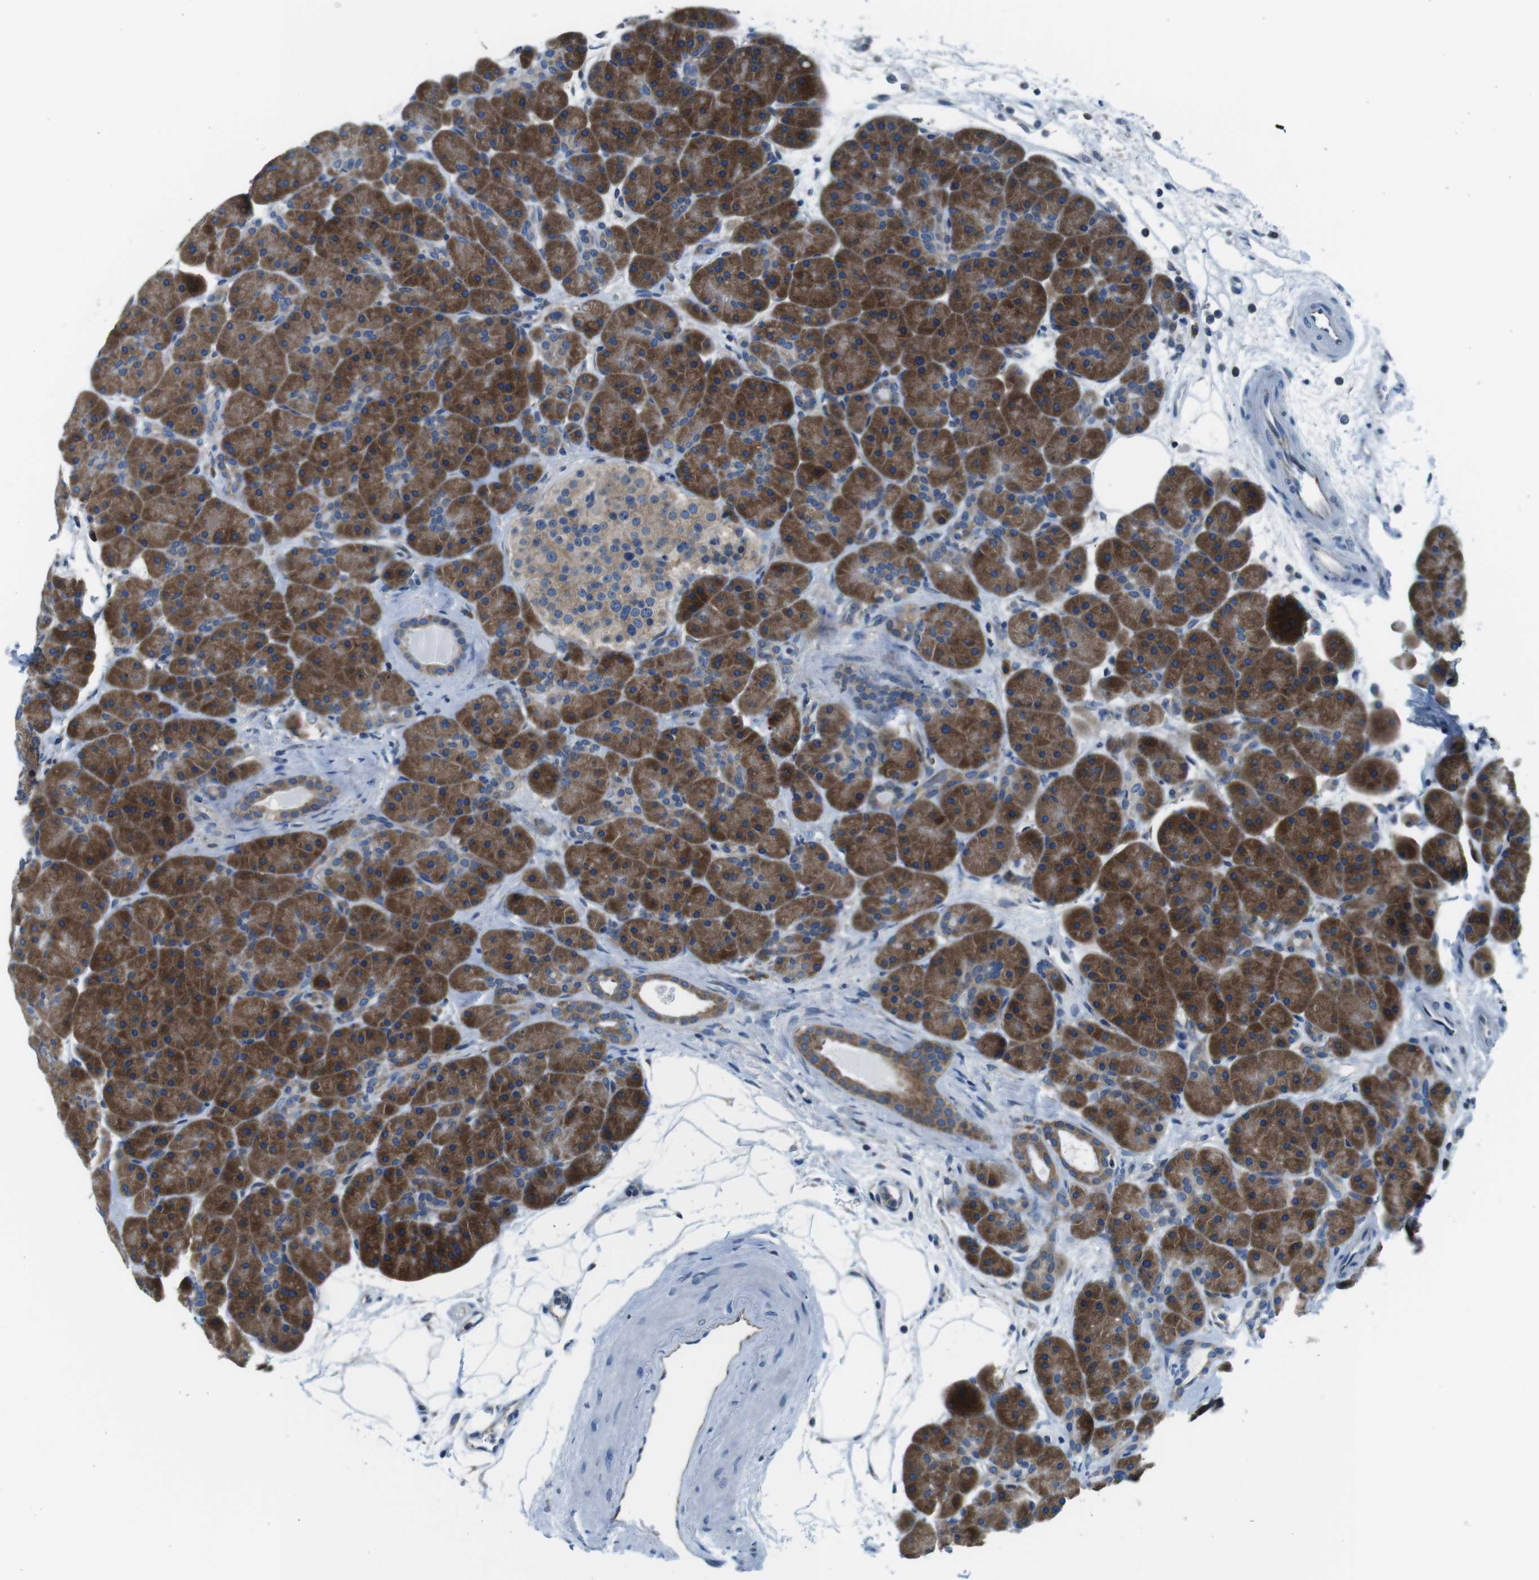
{"staining": {"intensity": "strong", "quantity": "25%-75%", "location": "cytoplasmic/membranous"}, "tissue": "pancreas", "cell_type": "Exocrine glandular cells", "image_type": "normal", "snomed": [{"axis": "morphology", "description": "Normal tissue, NOS"}, {"axis": "topography", "description": "Pancreas"}], "caption": "Strong cytoplasmic/membranous protein expression is seen in approximately 25%-75% of exocrine glandular cells in pancreas. Nuclei are stained in blue.", "gene": "EIF2B5", "patient": {"sex": "male", "age": 66}}